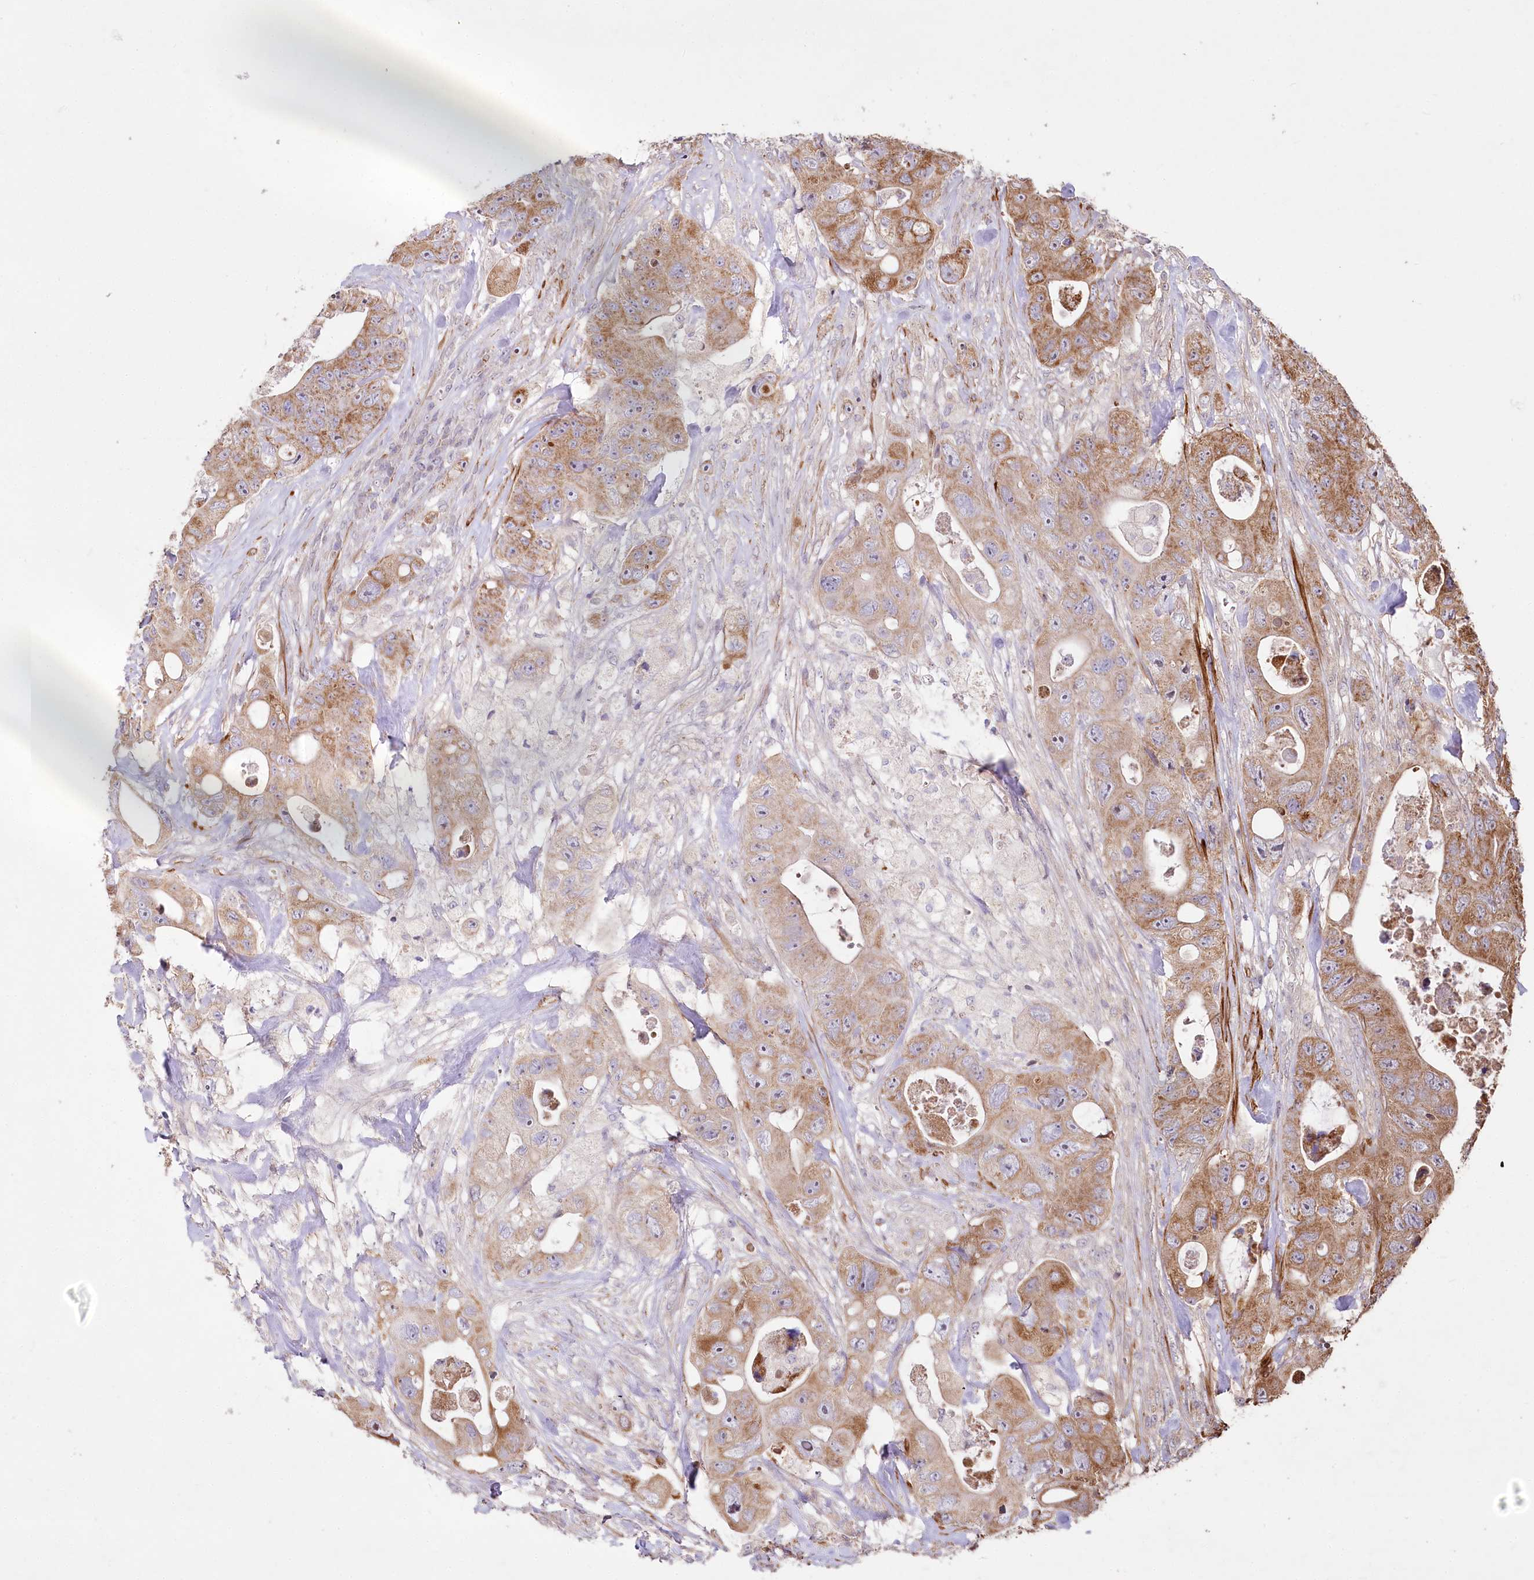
{"staining": {"intensity": "moderate", "quantity": ">75%", "location": "cytoplasmic/membranous"}, "tissue": "colorectal cancer", "cell_type": "Tumor cells", "image_type": "cancer", "snomed": [{"axis": "morphology", "description": "Adenocarcinoma, NOS"}, {"axis": "topography", "description": "Colon"}], "caption": "Protein expression analysis of adenocarcinoma (colorectal) shows moderate cytoplasmic/membranous staining in about >75% of tumor cells. Immunohistochemistry (ihc) stains the protein in brown and the nuclei are stained blue.", "gene": "PSTK", "patient": {"sex": "female", "age": 46}}